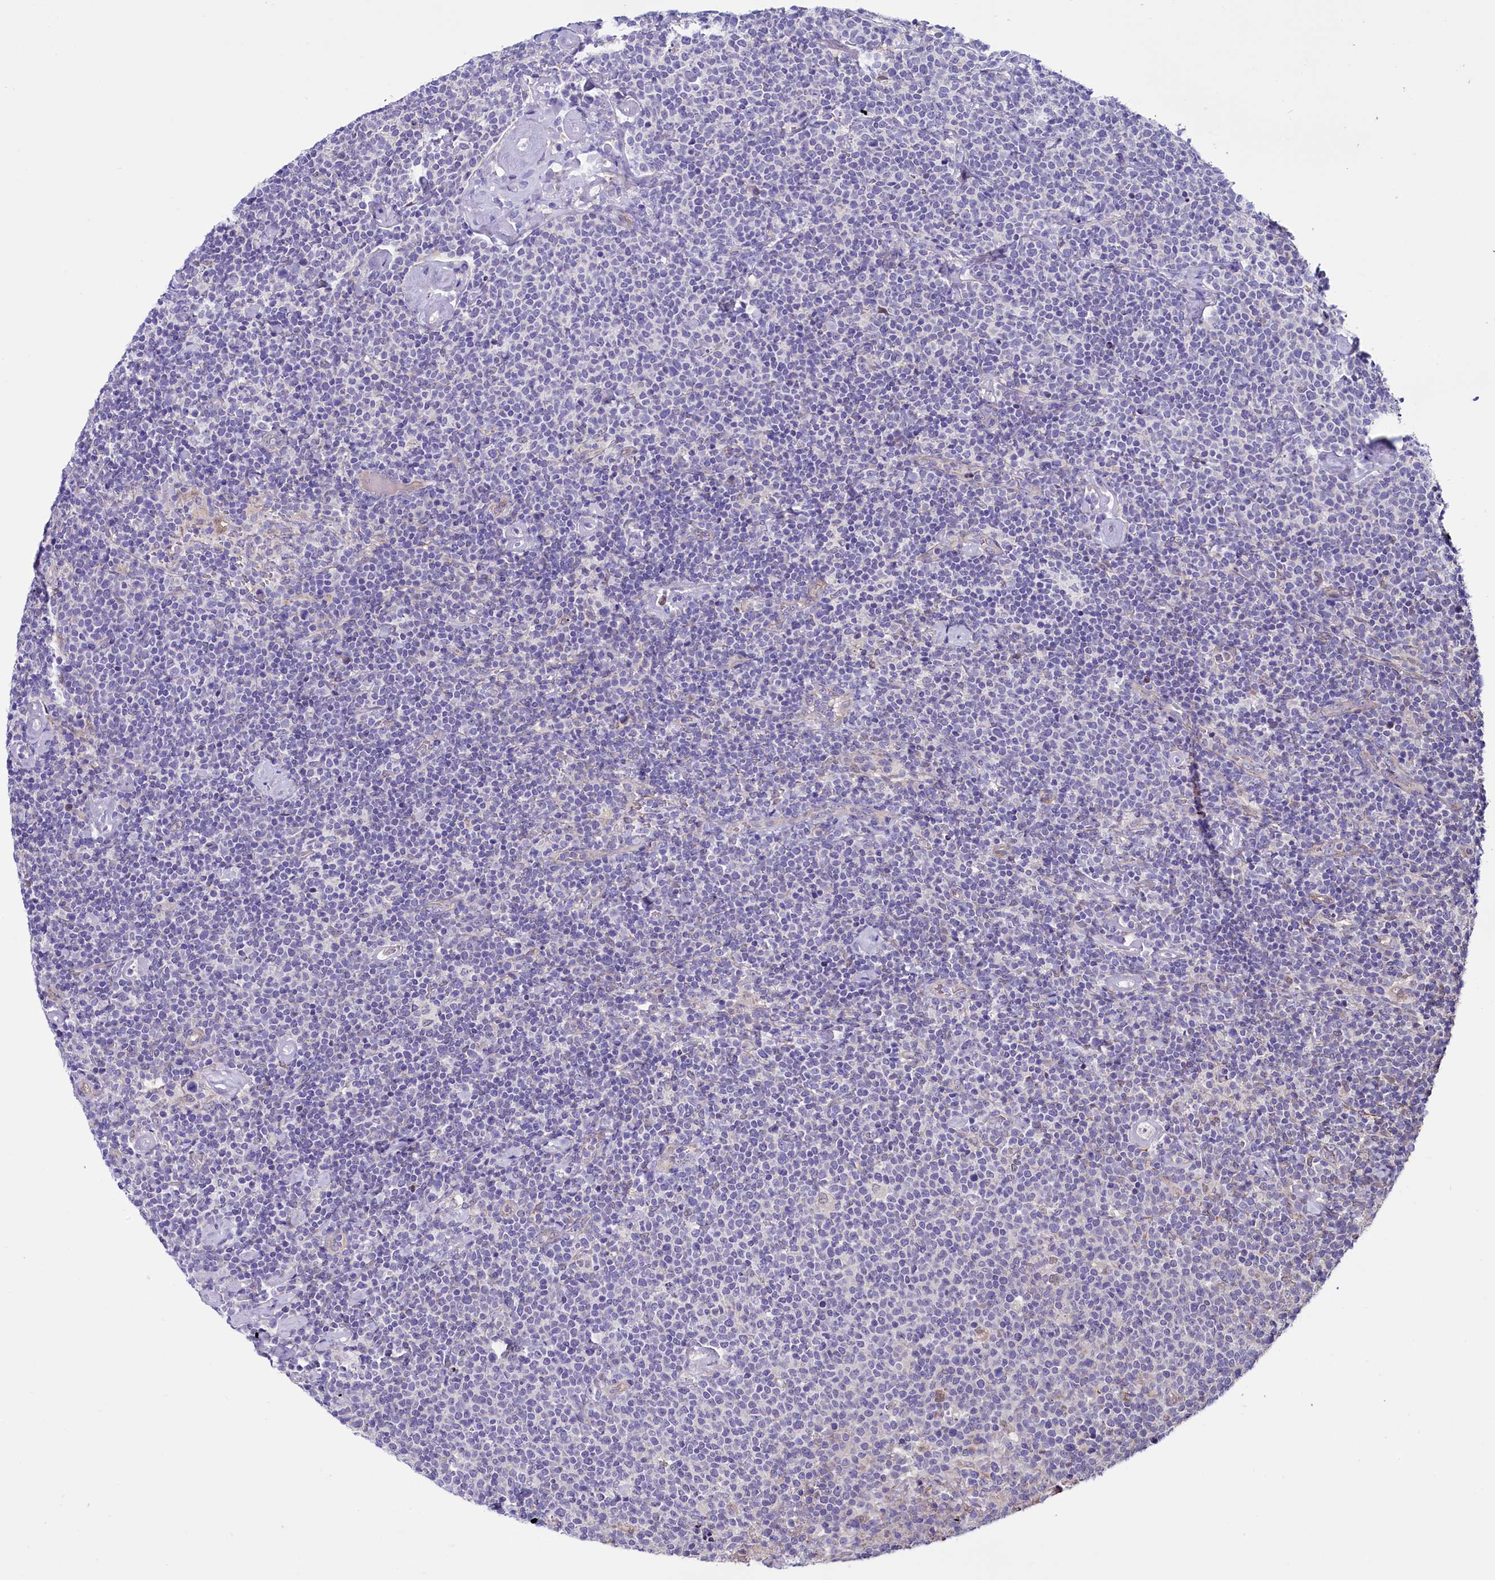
{"staining": {"intensity": "negative", "quantity": "none", "location": "none"}, "tissue": "lymphoma", "cell_type": "Tumor cells", "image_type": "cancer", "snomed": [{"axis": "morphology", "description": "Malignant lymphoma, non-Hodgkin's type, High grade"}, {"axis": "topography", "description": "Lymph node"}], "caption": "The histopathology image displays no significant expression in tumor cells of malignant lymphoma, non-Hodgkin's type (high-grade).", "gene": "PDILT", "patient": {"sex": "male", "age": 61}}